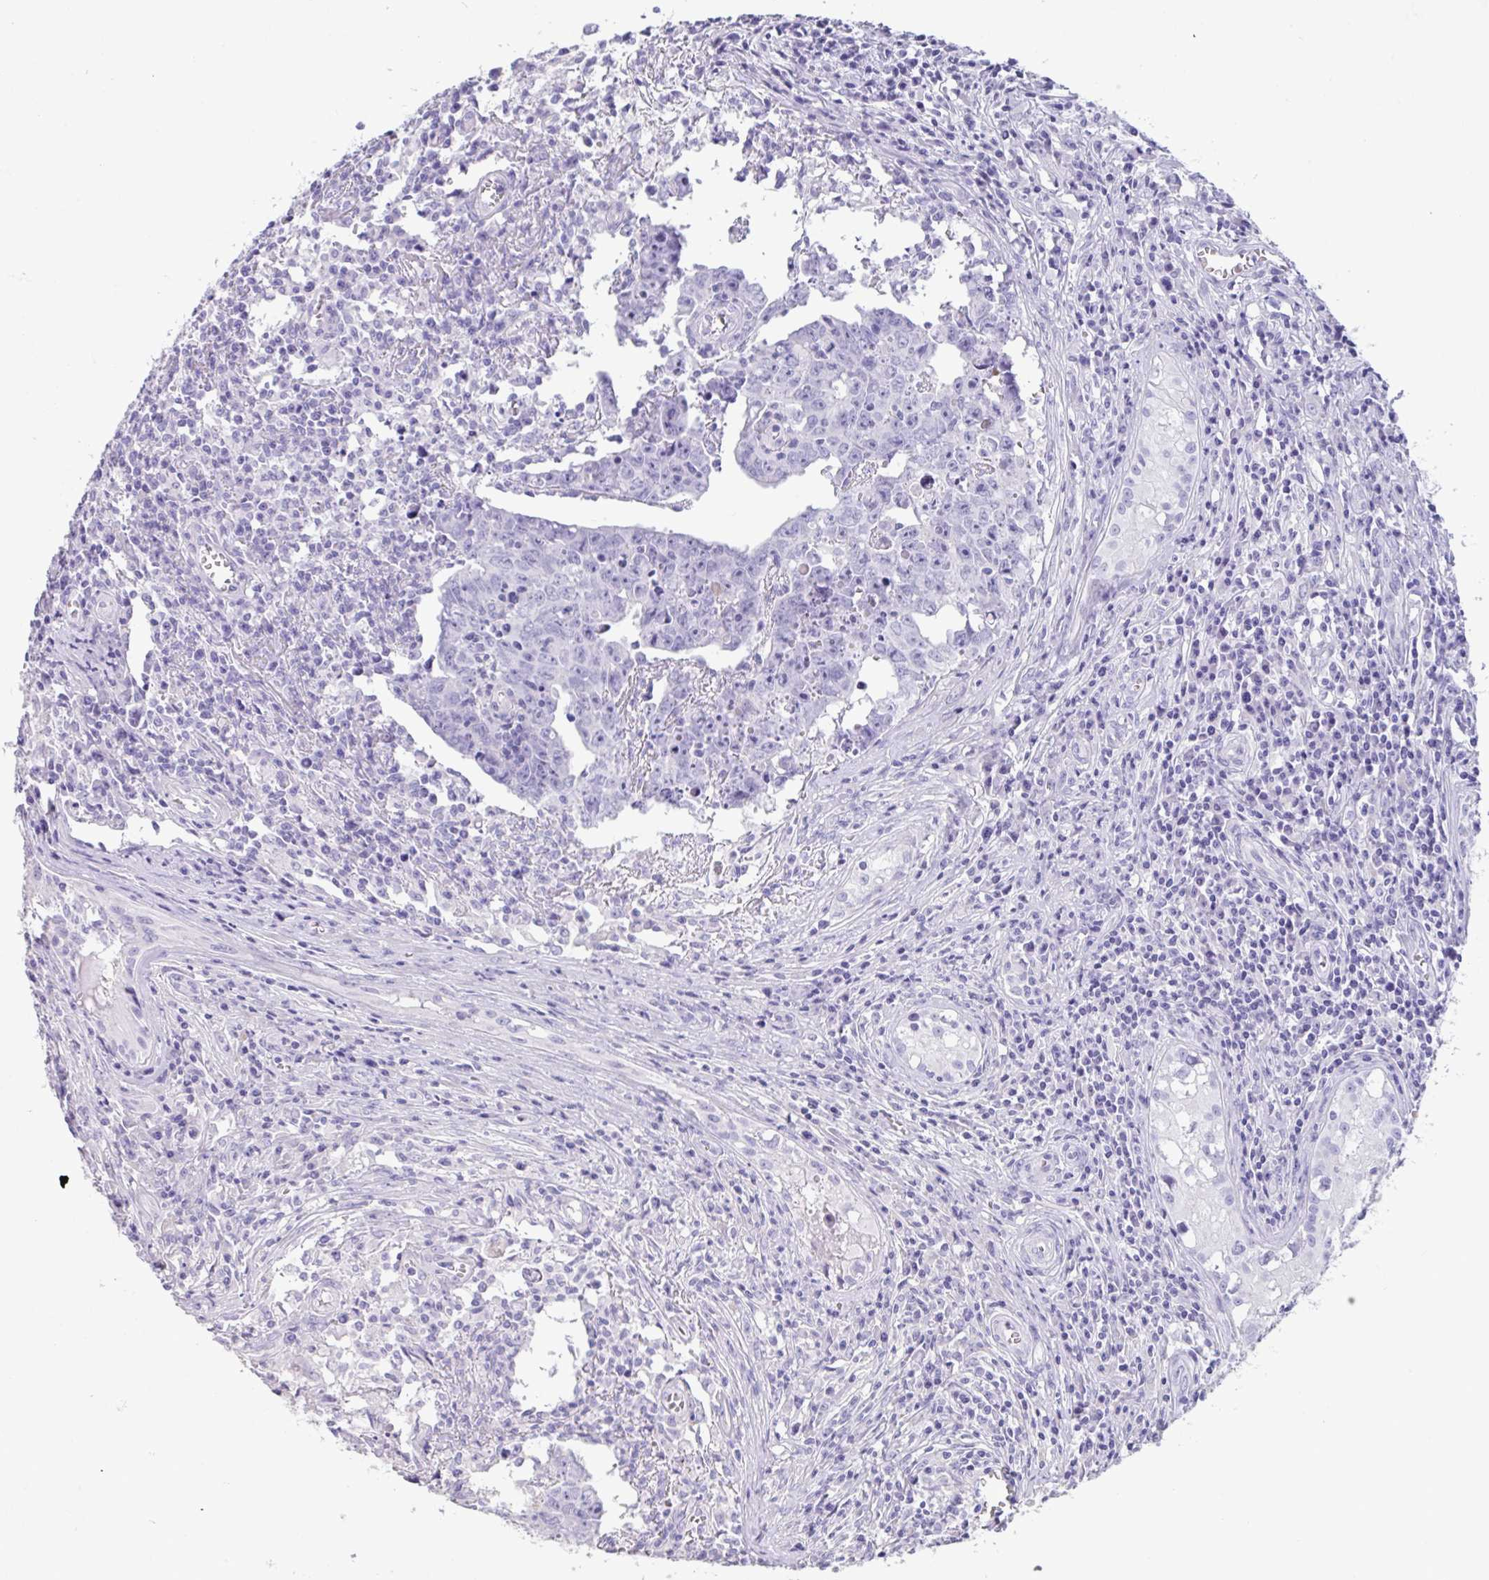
{"staining": {"intensity": "negative", "quantity": "none", "location": "none"}, "tissue": "testis cancer", "cell_type": "Tumor cells", "image_type": "cancer", "snomed": [{"axis": "morphology", "description": "Carcinoma, Embryonal, NOS"}, {"axis": "topography", "description": "Testis"}], "caption": "Tumor cells show no significant positivity in testis cancer (embryonal carcinoma).", "gene": "TNNC1", "patient": {"sex": "male", "age": 22}}